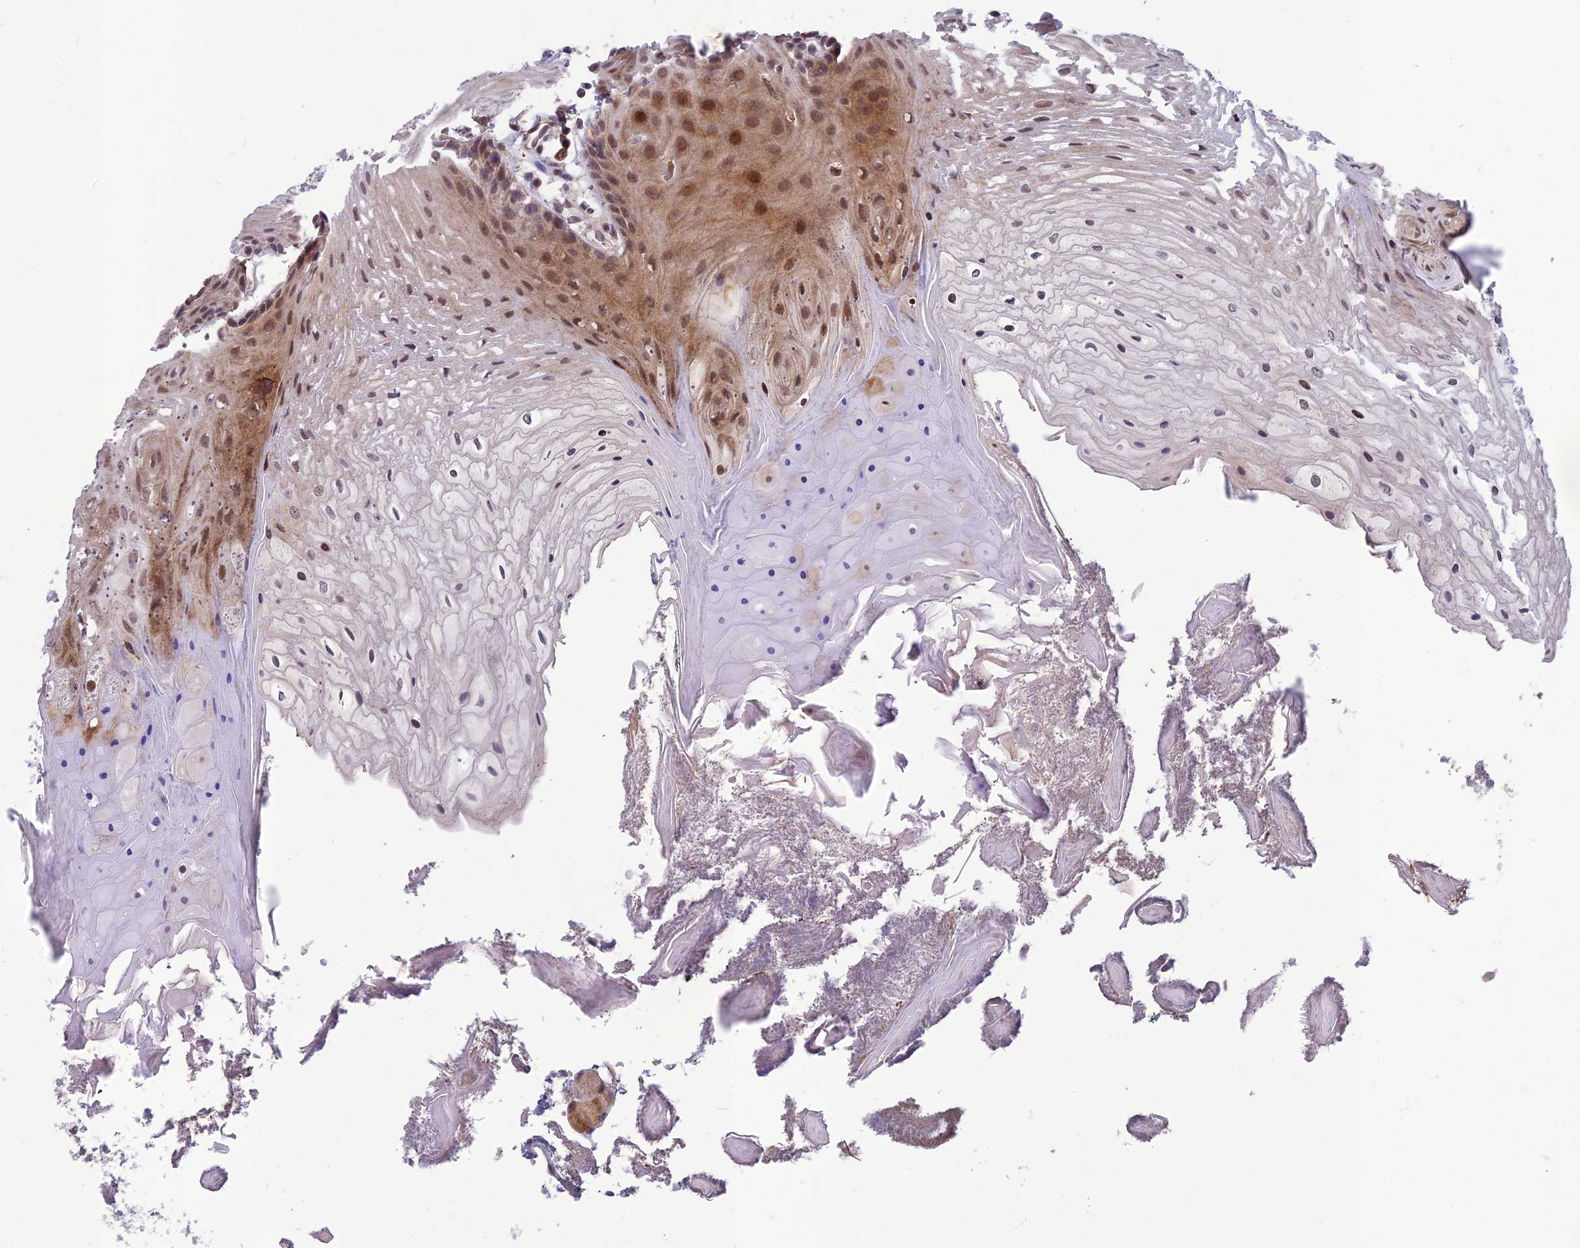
{"staining": {"intensity": "moderate", "quantity": "<25%", "location": "cytoplasmic/membranous,nuclear"}, "tissue": "oral mucosa", "cell_type": "Squamous epithelial cells", "image_type": "normal", "snomed": [{"axis": "morphology", "description": "Normal tissue, NOS"}, {"axis": "topography", "description": "Oral tissue"}], "caption": "IHC image of normal oral mucosa: oral mucosa stained using IHC demonstrates low levels of moderate protein expression localized specifically in the cytoplasmic/membranous,nuclear of squamous epithelial cells, appearing as a cytoplasmic/membranous,nuclear brown color.", "gene": "FBRS", "patient": {"sex": "female", "age": 80}}